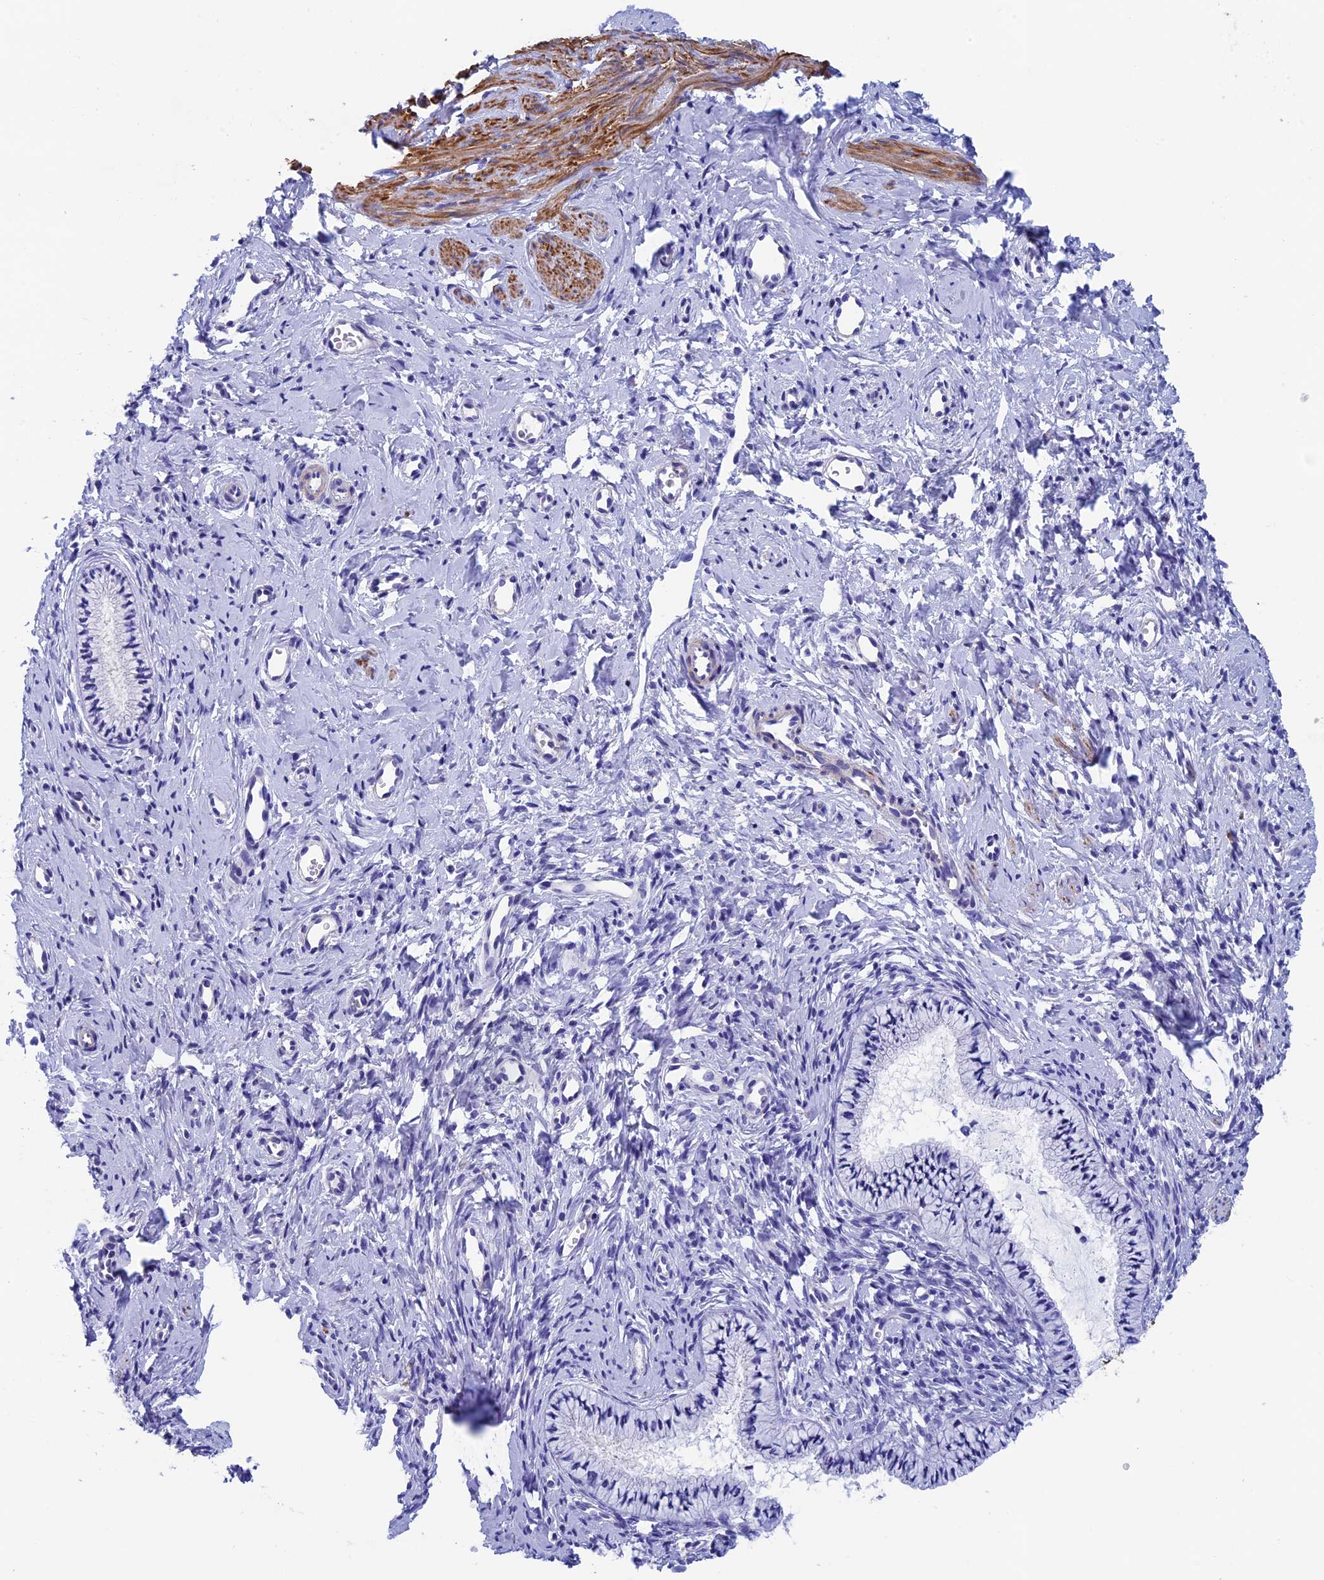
{"staining": {"intensity": "negative", "quantity": "none", "location": "none"}, "tissue": "cervix", "cell_type": "Glandular cells", "image_type": "normal", "snomed": [{"axis": "morphology", "description": "Normal tissue, NOS"}, {"axis": "topography", "description": "Cervix"}], "caption": "Immunohistochemistry of benign cervix shows no positivity in glandular cells.", "gene": "ADH7", "patient": {"sex": "female", "age": 57}}